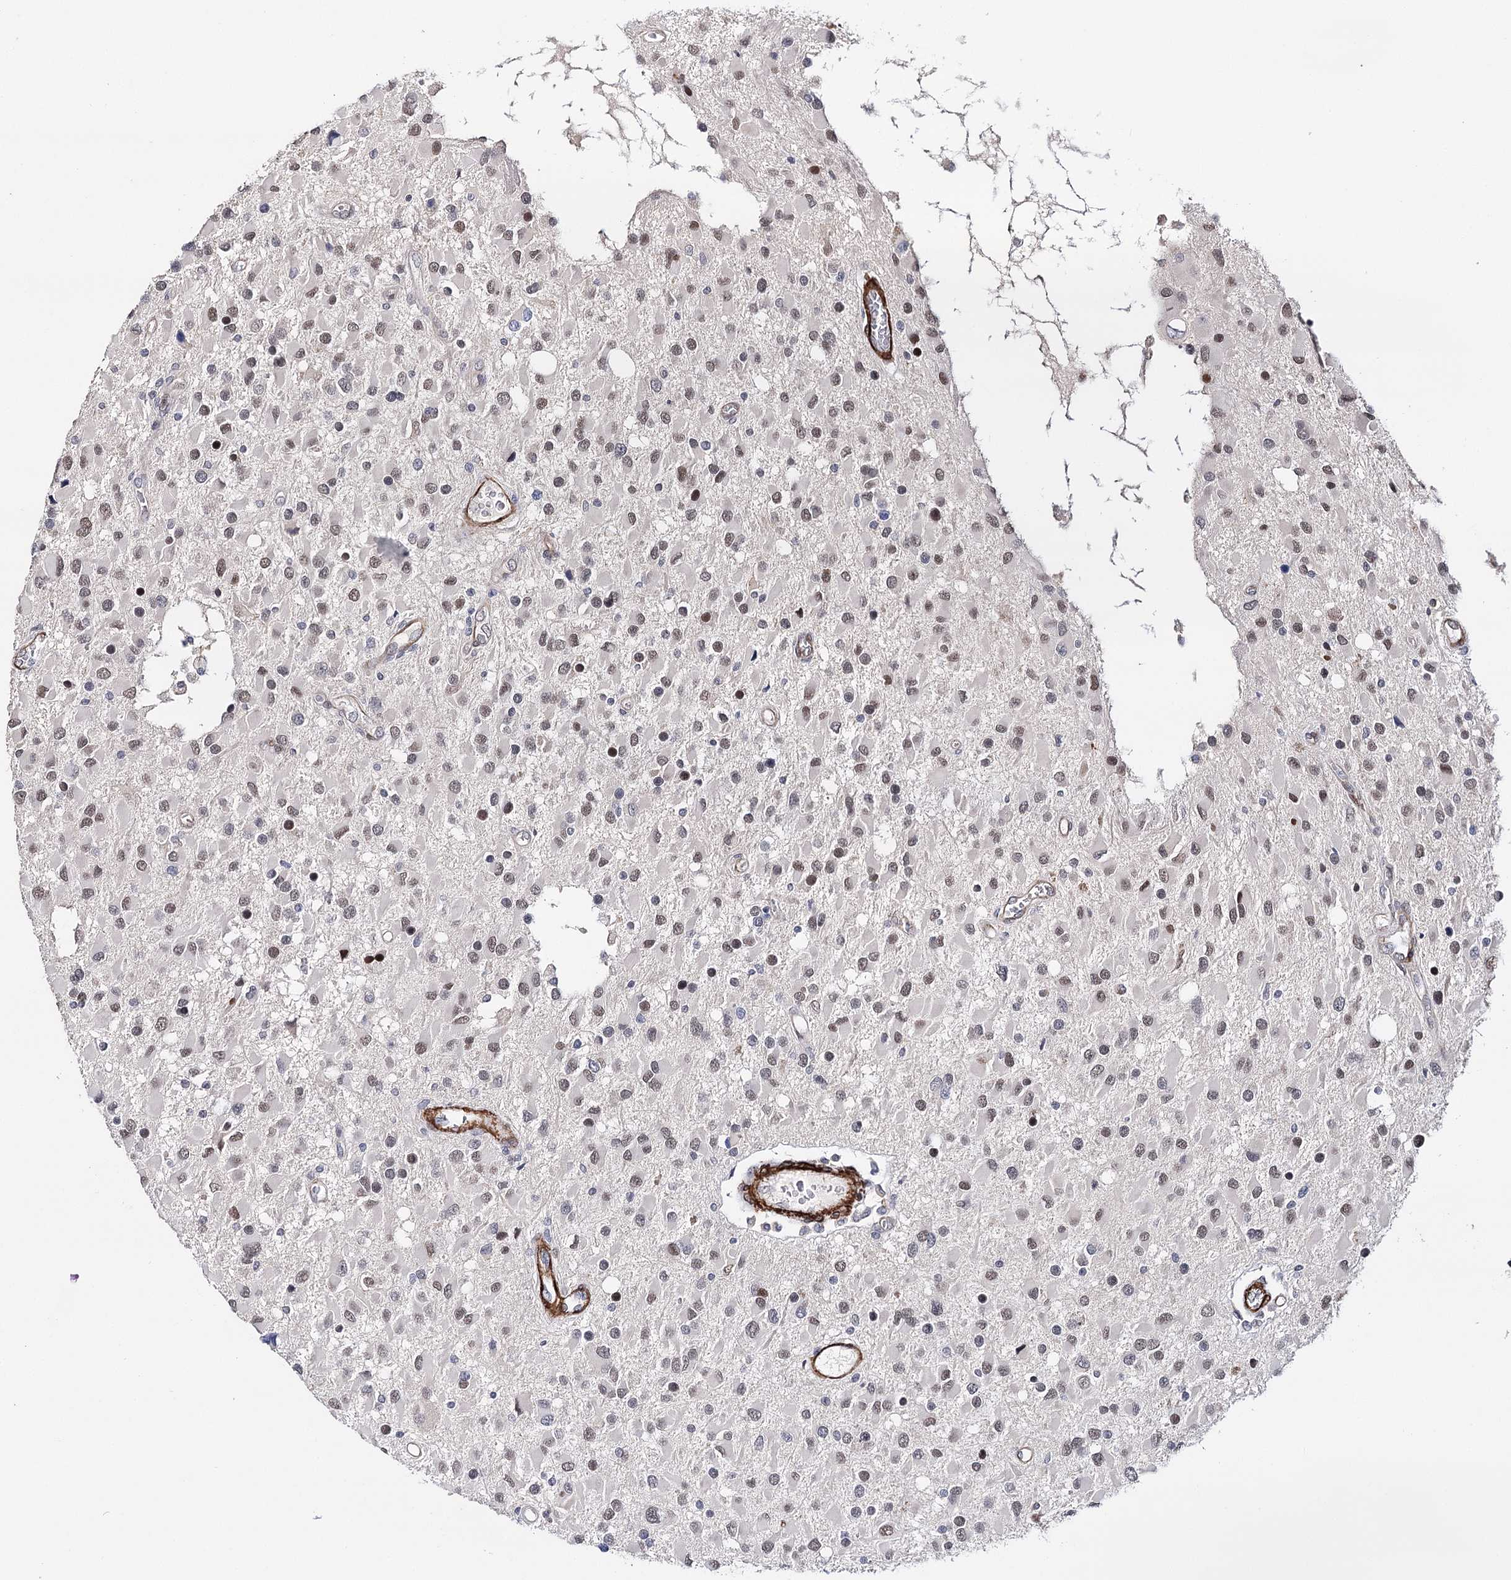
{"staining": {"intensity": "weak", "quantity": "25%-75%", "location": "nuclear"}, "tissue": "glioma", "cell_type": "Tumor cells", "image_type": "cancer", "snomed": [{"axis": "morphology", "description": "Glioma, malignant, High grade"}, {"axis": "topography", "description": "Brain"}], "caption": "Immunohistochemistry (IHC) micrograph of neoplastic tissue: human glioma stained using immunohistochemistry shows low levels of weak protein expression localized specifically in the nuclear of tumor cells, appearing as a nuclear brown color.", "gene": "CFAP46", "patient": {"sex": "male", "age": 53}}